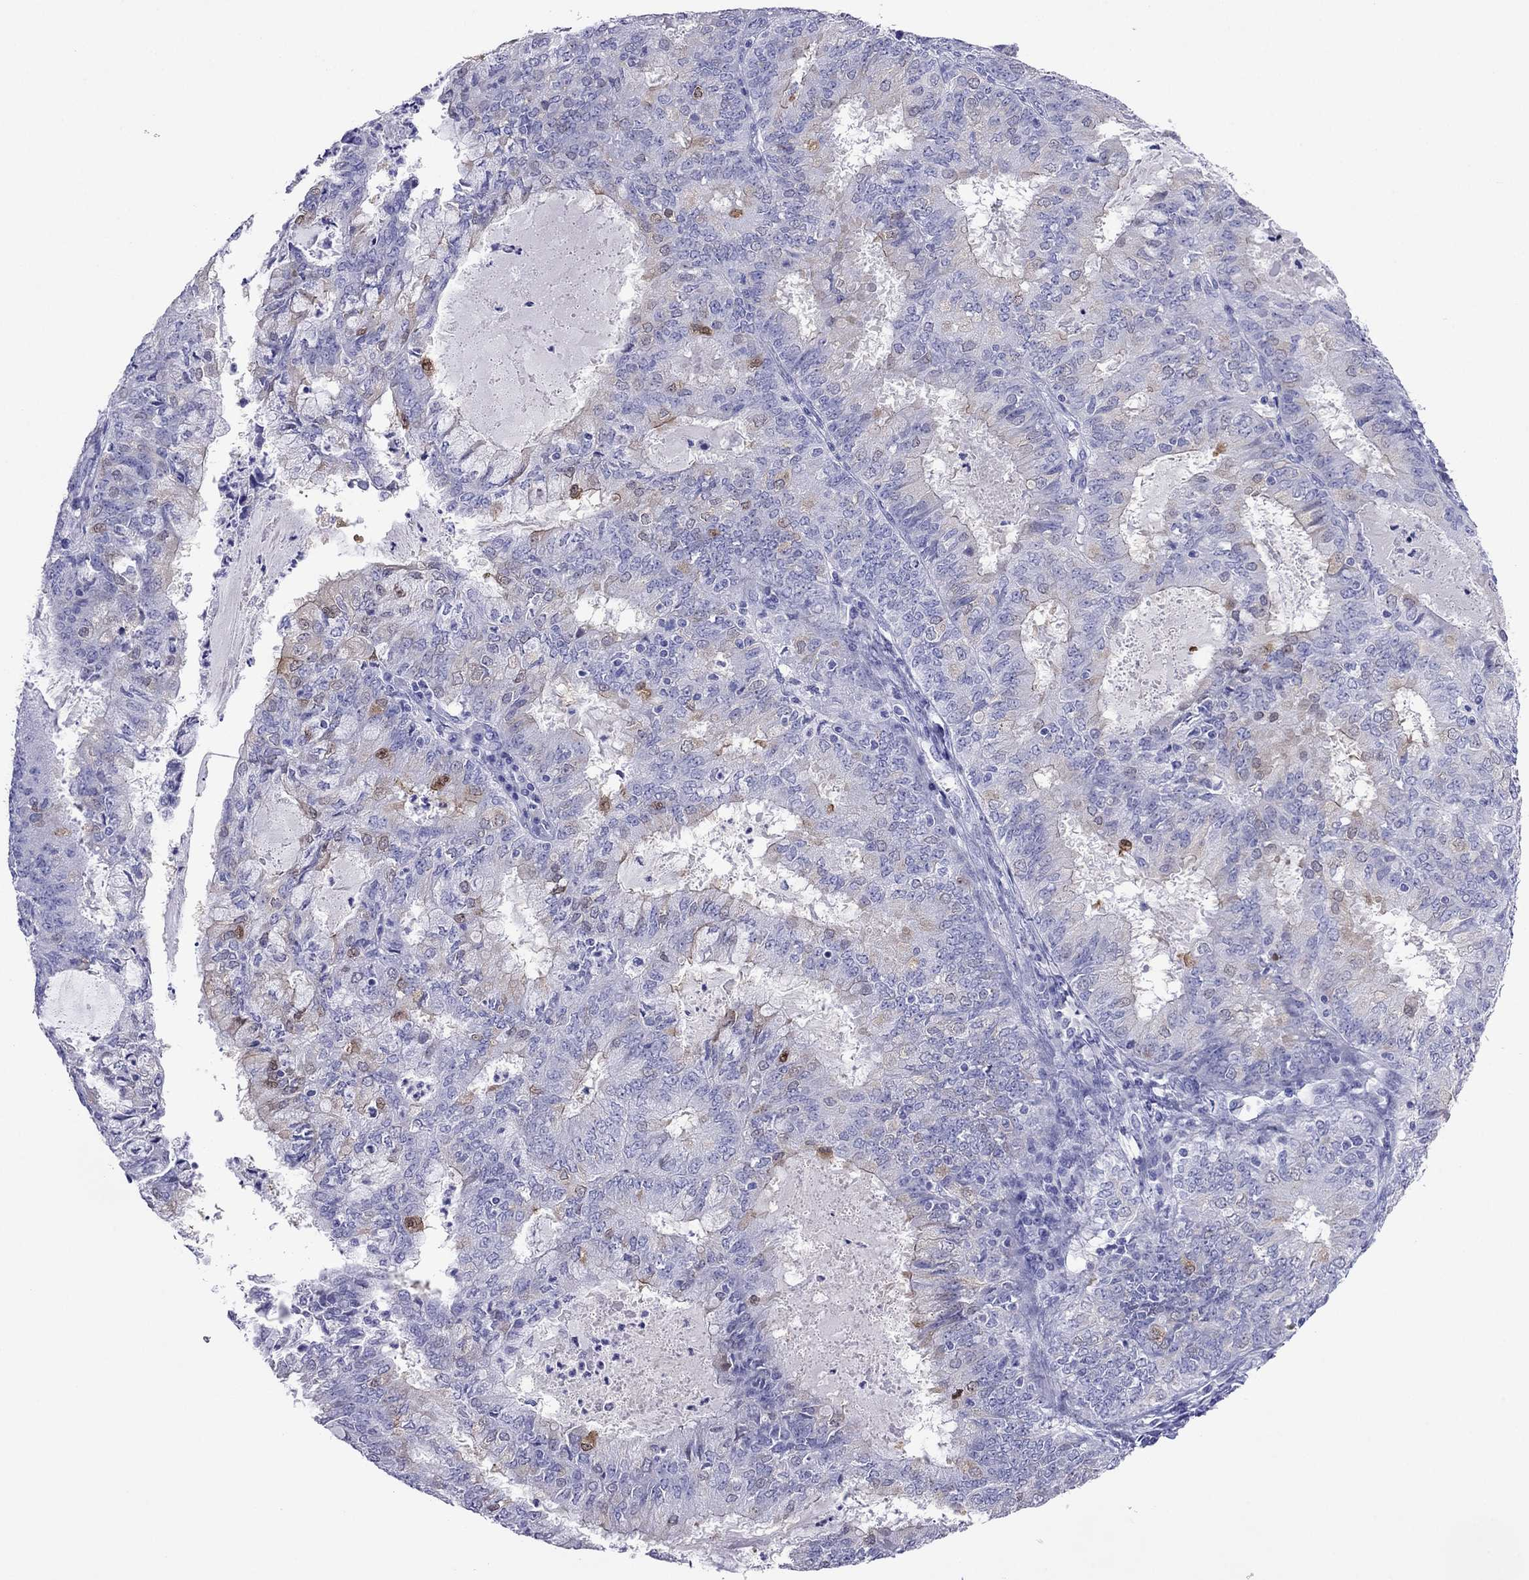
{"staining": {"intensity": "negative", "quantity": "none", "location": "none"}, "tissue": "endometrial cancer", "cell_type": "Tumor cells", "image_type": "cancer", "snomed": [{"axis": "morphology", "description": "Adenocarcinoma, NOS"}, {"axis": "topography", "description": "Endometrium"}], "caption": "Tumor cells are negative for protein expression in human endometrial cancer.", "gene": "PCDHA6", "patient": {"sex": "female", "age": 57}}